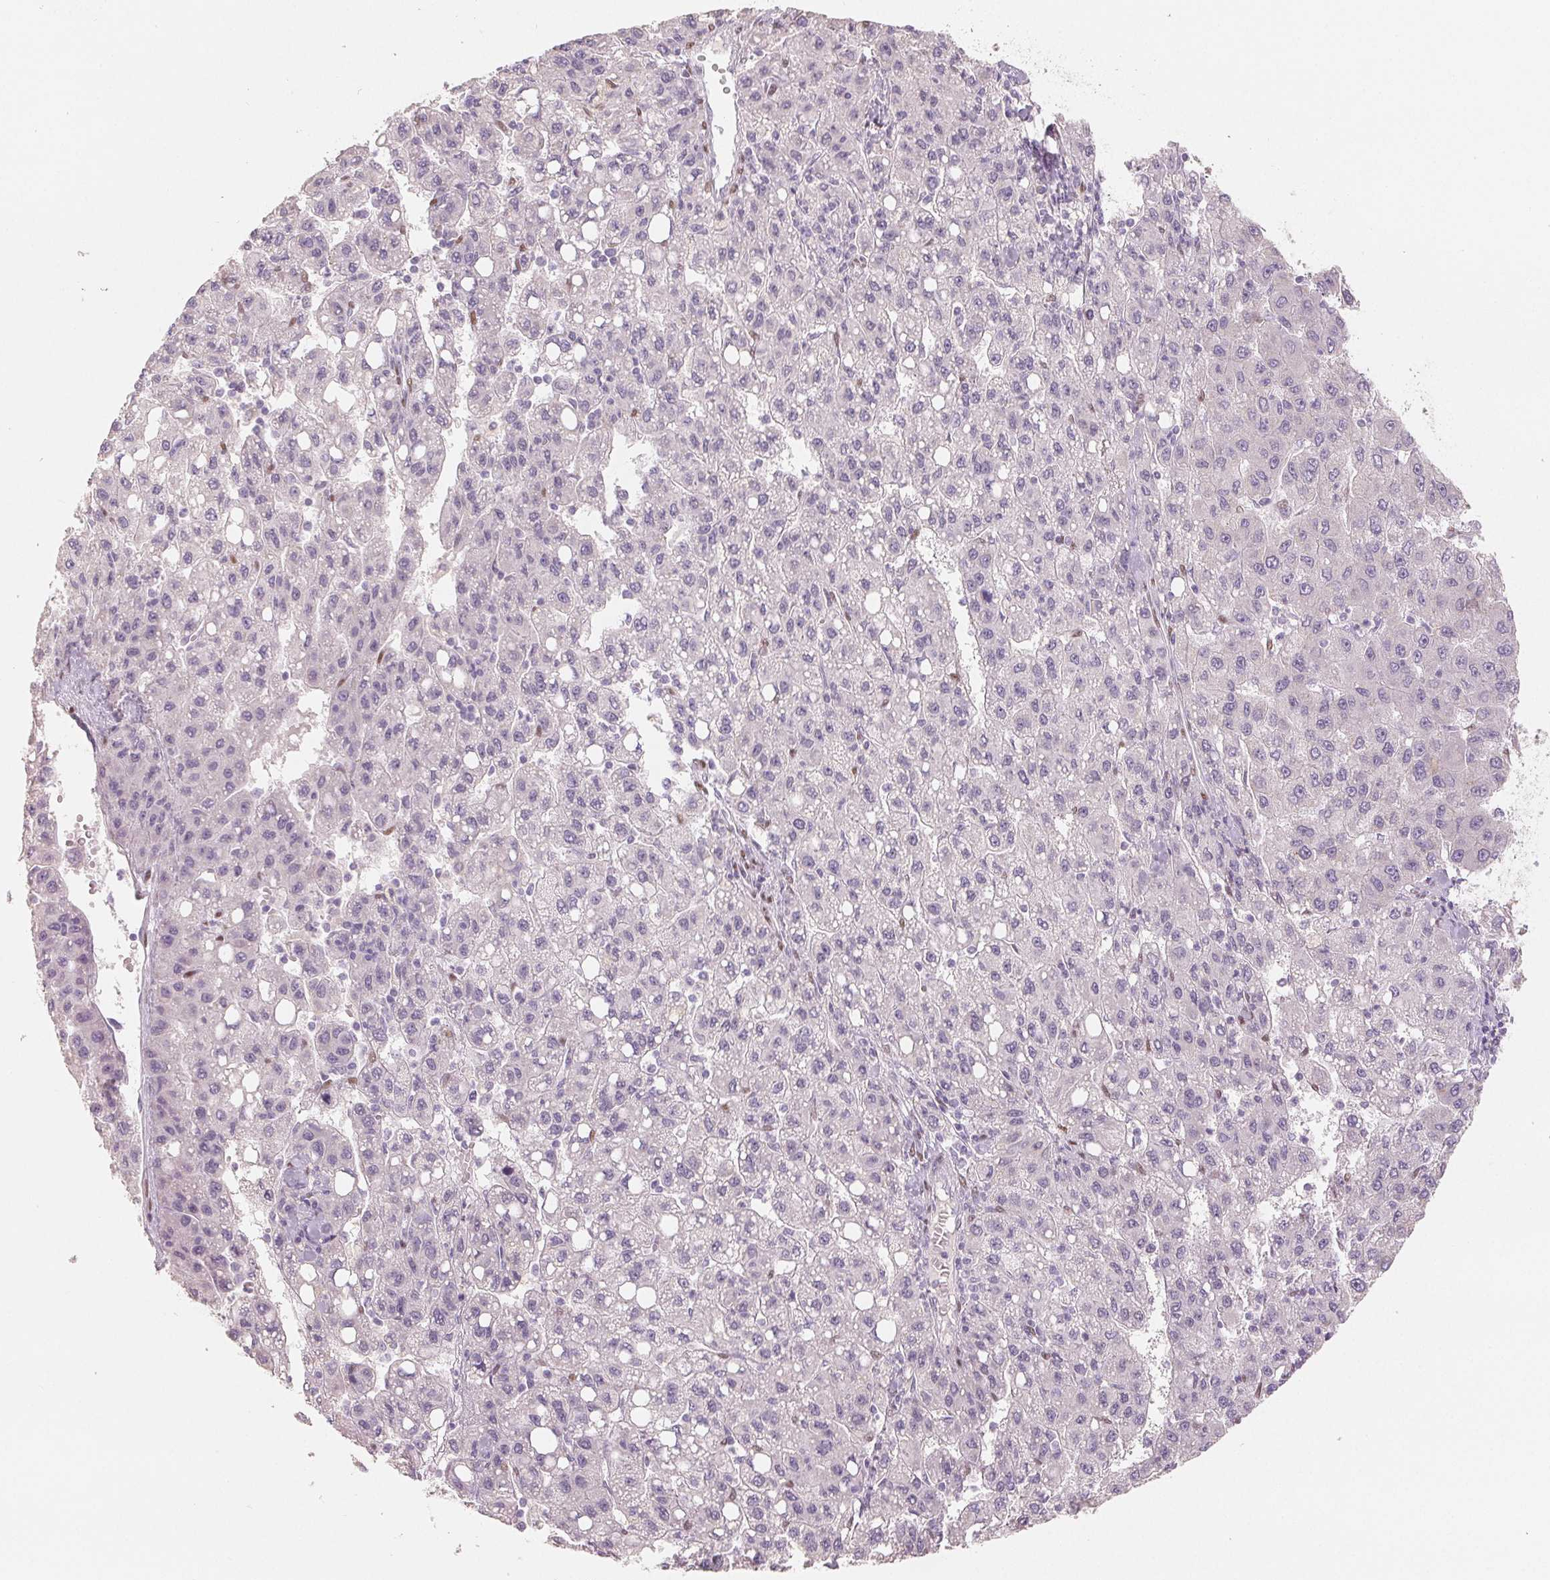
{"staining": {"intensity": "negative", "quantity": "none", "location": "none"}, "tissue": "liver cancer", "cell_type": "Tumor cells", "image_type": "cancer", "snomed": [{"axis": "morphology", "description": "Carcinoma, Hepatocellular, NOS"}, {"axis": "topography", "description": "Liver"}], "caption": "Human liver hepatocellular carcinoma stained for a protein using immunohistochemistry (IHC) exhibits no positivity in tumor cells.", "gene": "SMARCD3", "patient": {"sex": "female", "age": 82}}